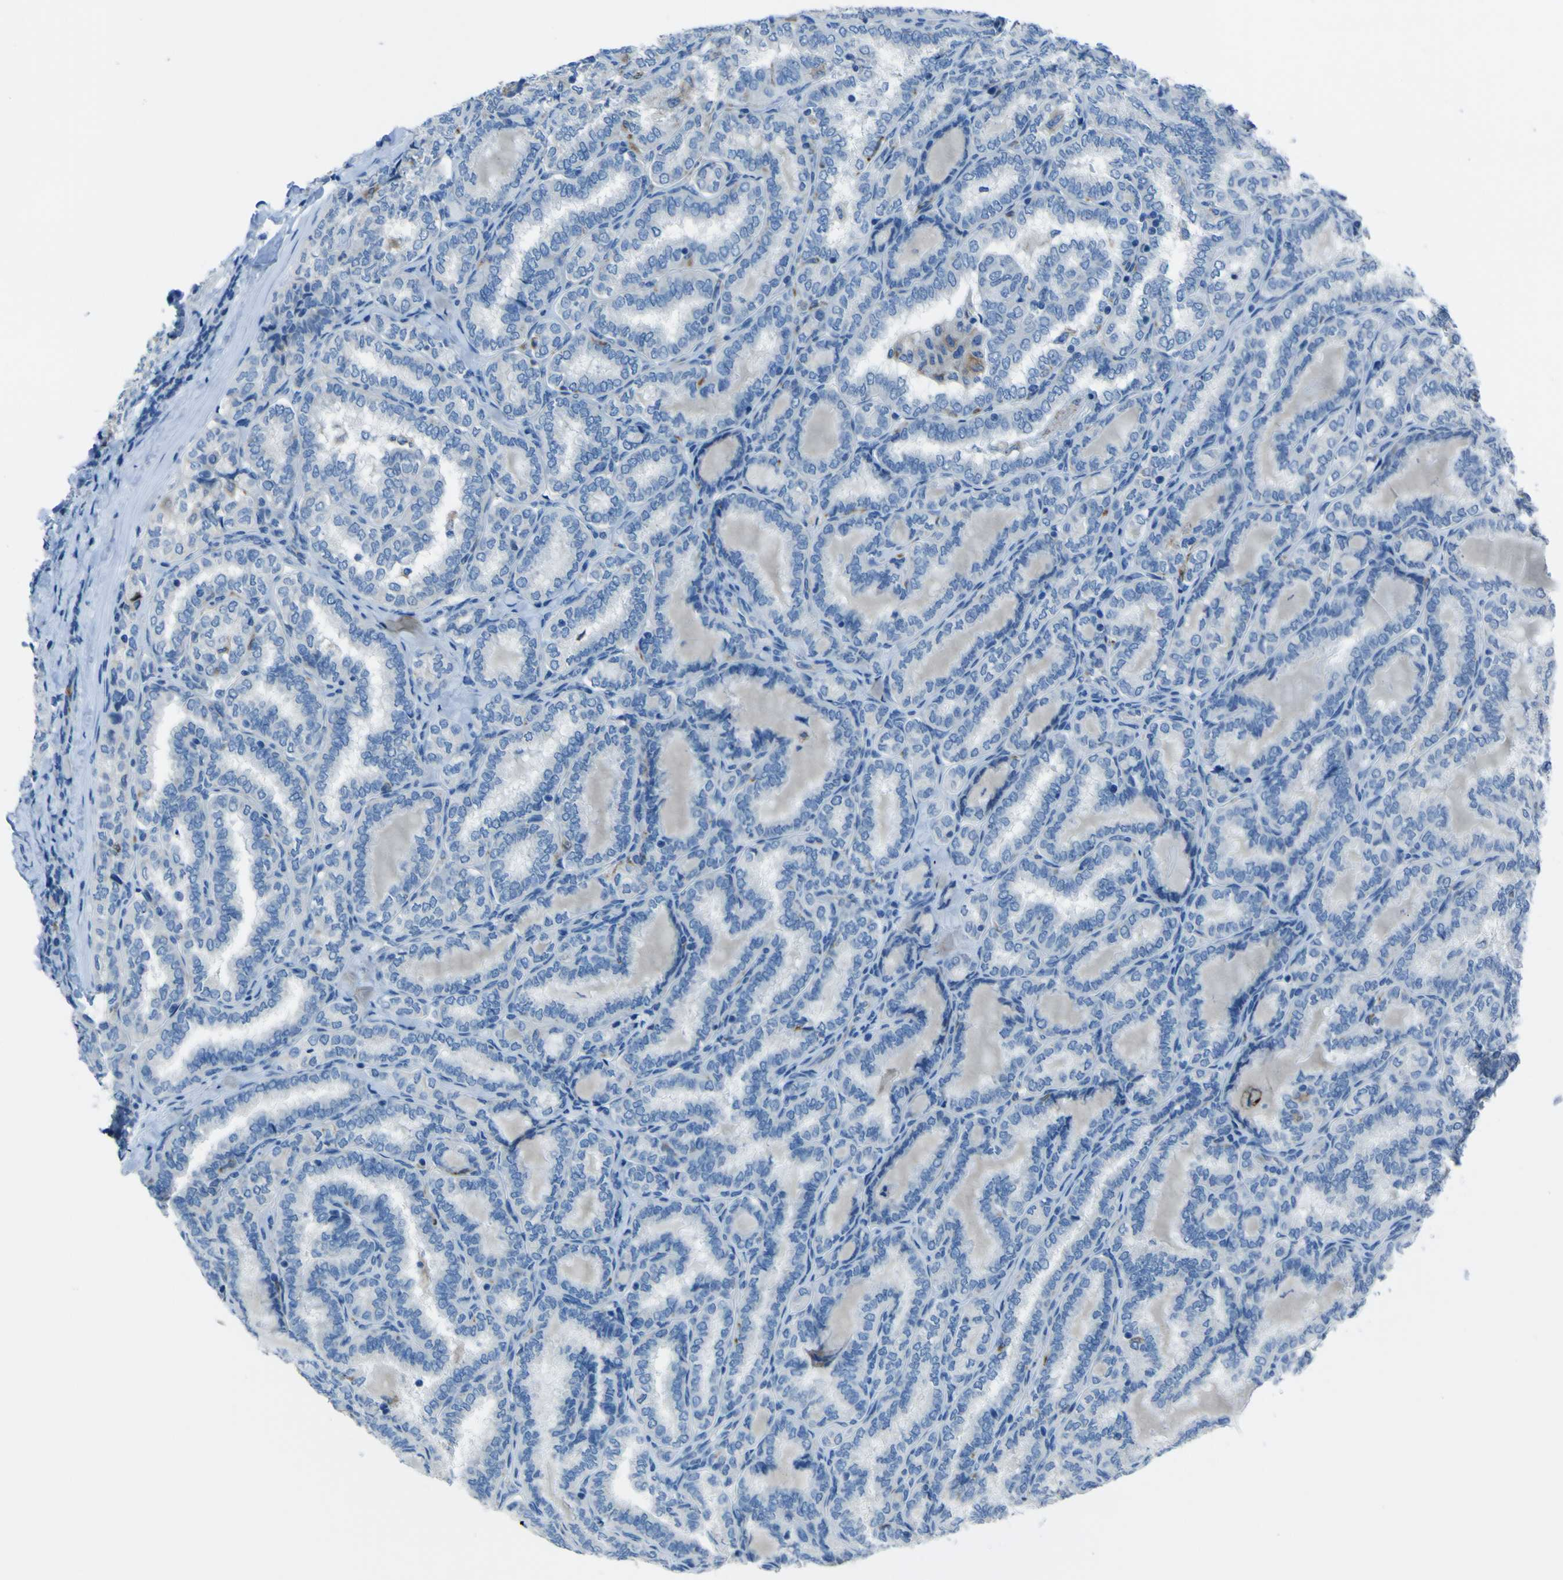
{"staining": {"intensity": "negative", "quantity": "none", "location": "none"}, "tissue": "thyroid cancer", "cell_type": "Tumor cells", "image_type": "cancer", "snomed": [{"axis": "morphology", "description": "Normal tissue, NOS"}, {"axis": "morphology", "description": "Papillary adenocarcinoma, NOS"}, {"axis": "topography", "description": "Thyroid gland"}], "caption": "IHC image of thyroid papillary adenocarcinoma stained for a protein (brown), which shows no expression in tumor cells.", "gene": "ACSL1", "patient": {"sex": "female", "age": 30}}